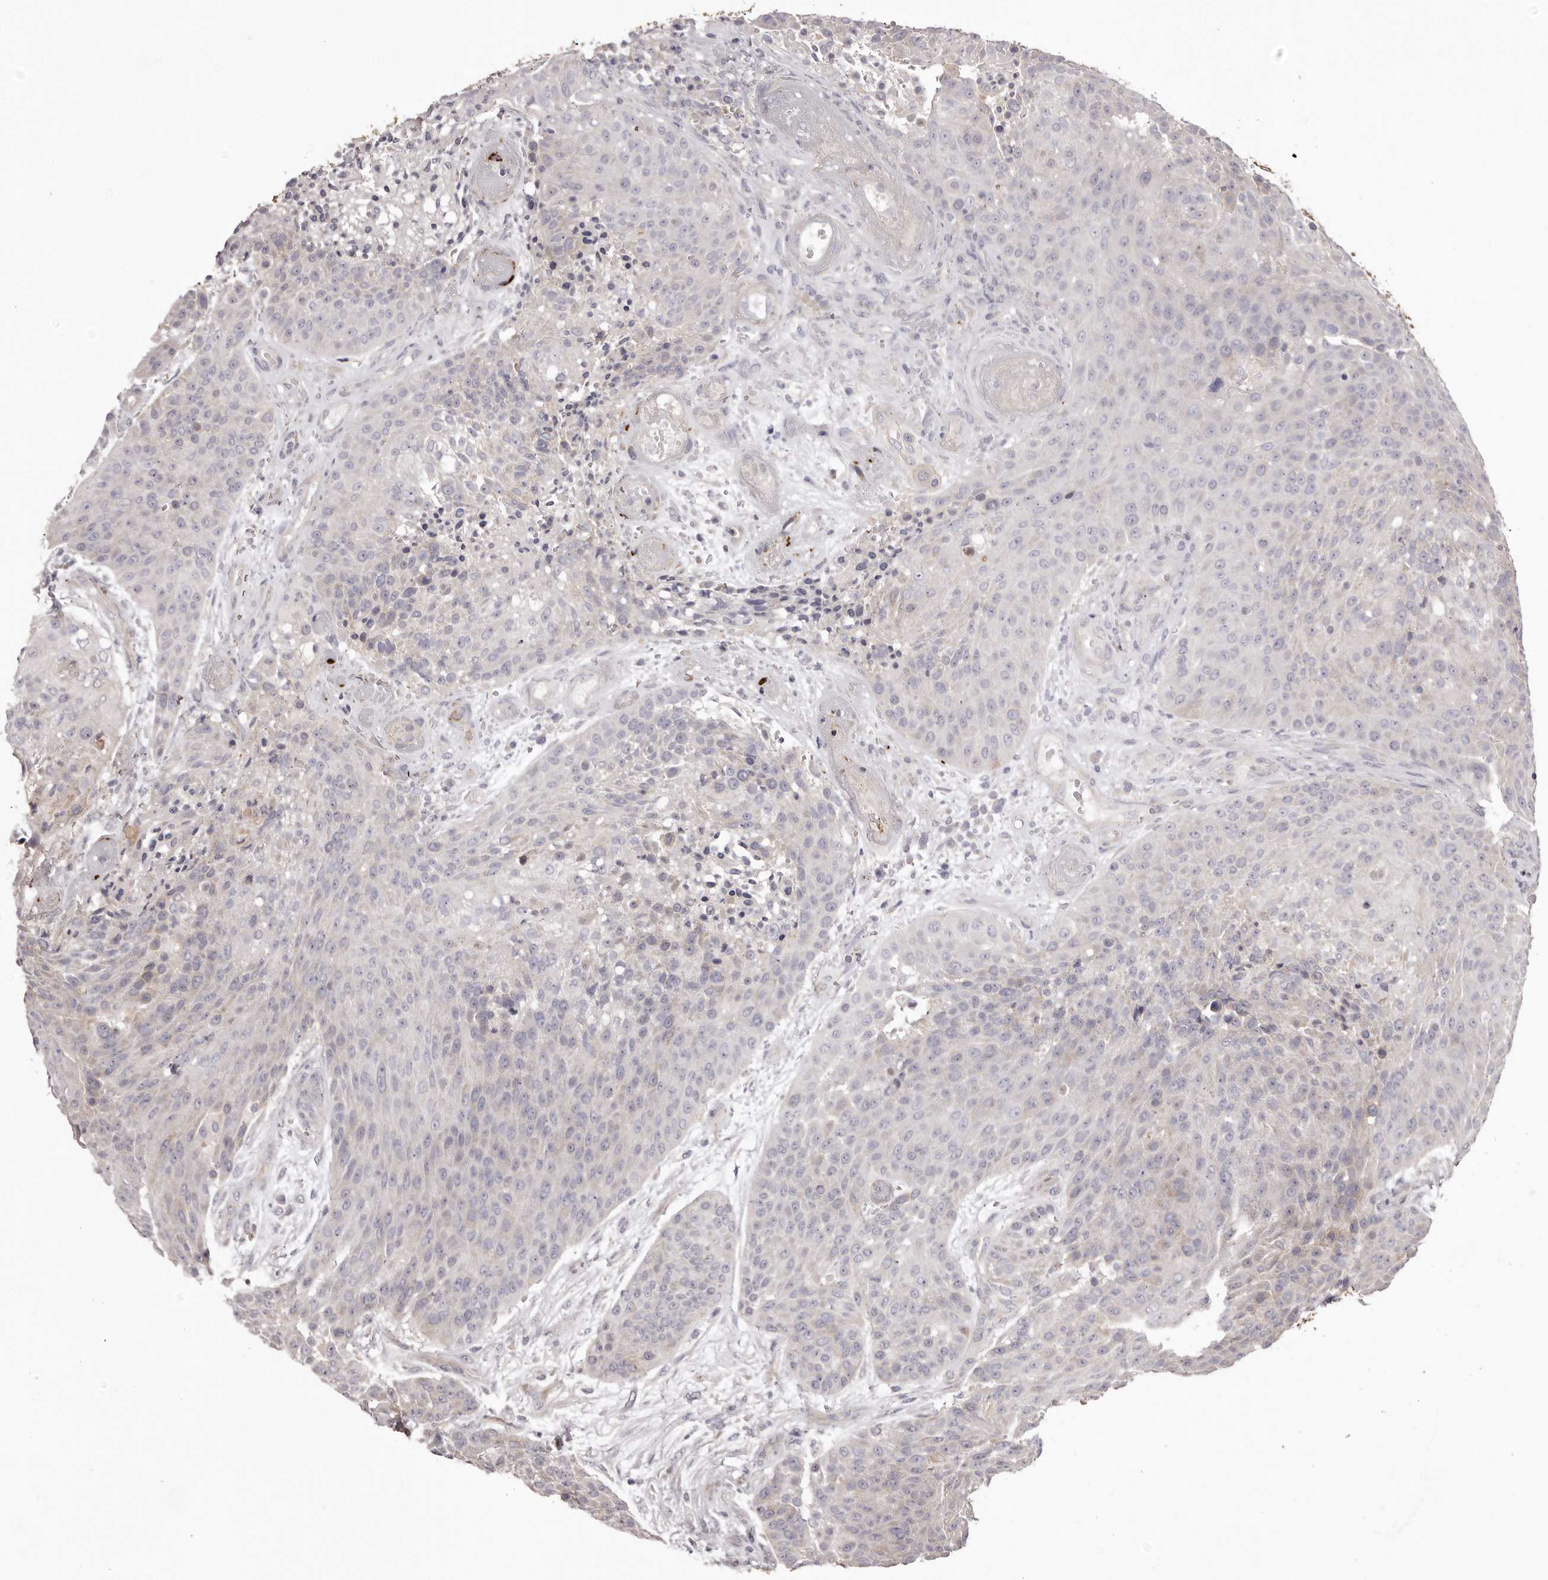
{"staining": {"intensity": "negative", "quantity": "none", "location": "none"}, "tissue": "urothelial cancer", "cell_type": "Tumor cells", "image_type": "cancer", "snomed": [{"axis": "morphology", "description": "Urothelial carcinoma, High grade"}, {"axis": "topography", "description": "Urinary bladder"}], "caption": "Immunohistochemistry histopathology image of neoplastic tissue: urothelial cancer stained with DAB (3,3'-diaminobenzidine) exhibits no significant protein positivity in tumor cells.", "gene": "PNRC1", "patient": {"sex": "female", "age": 63}}